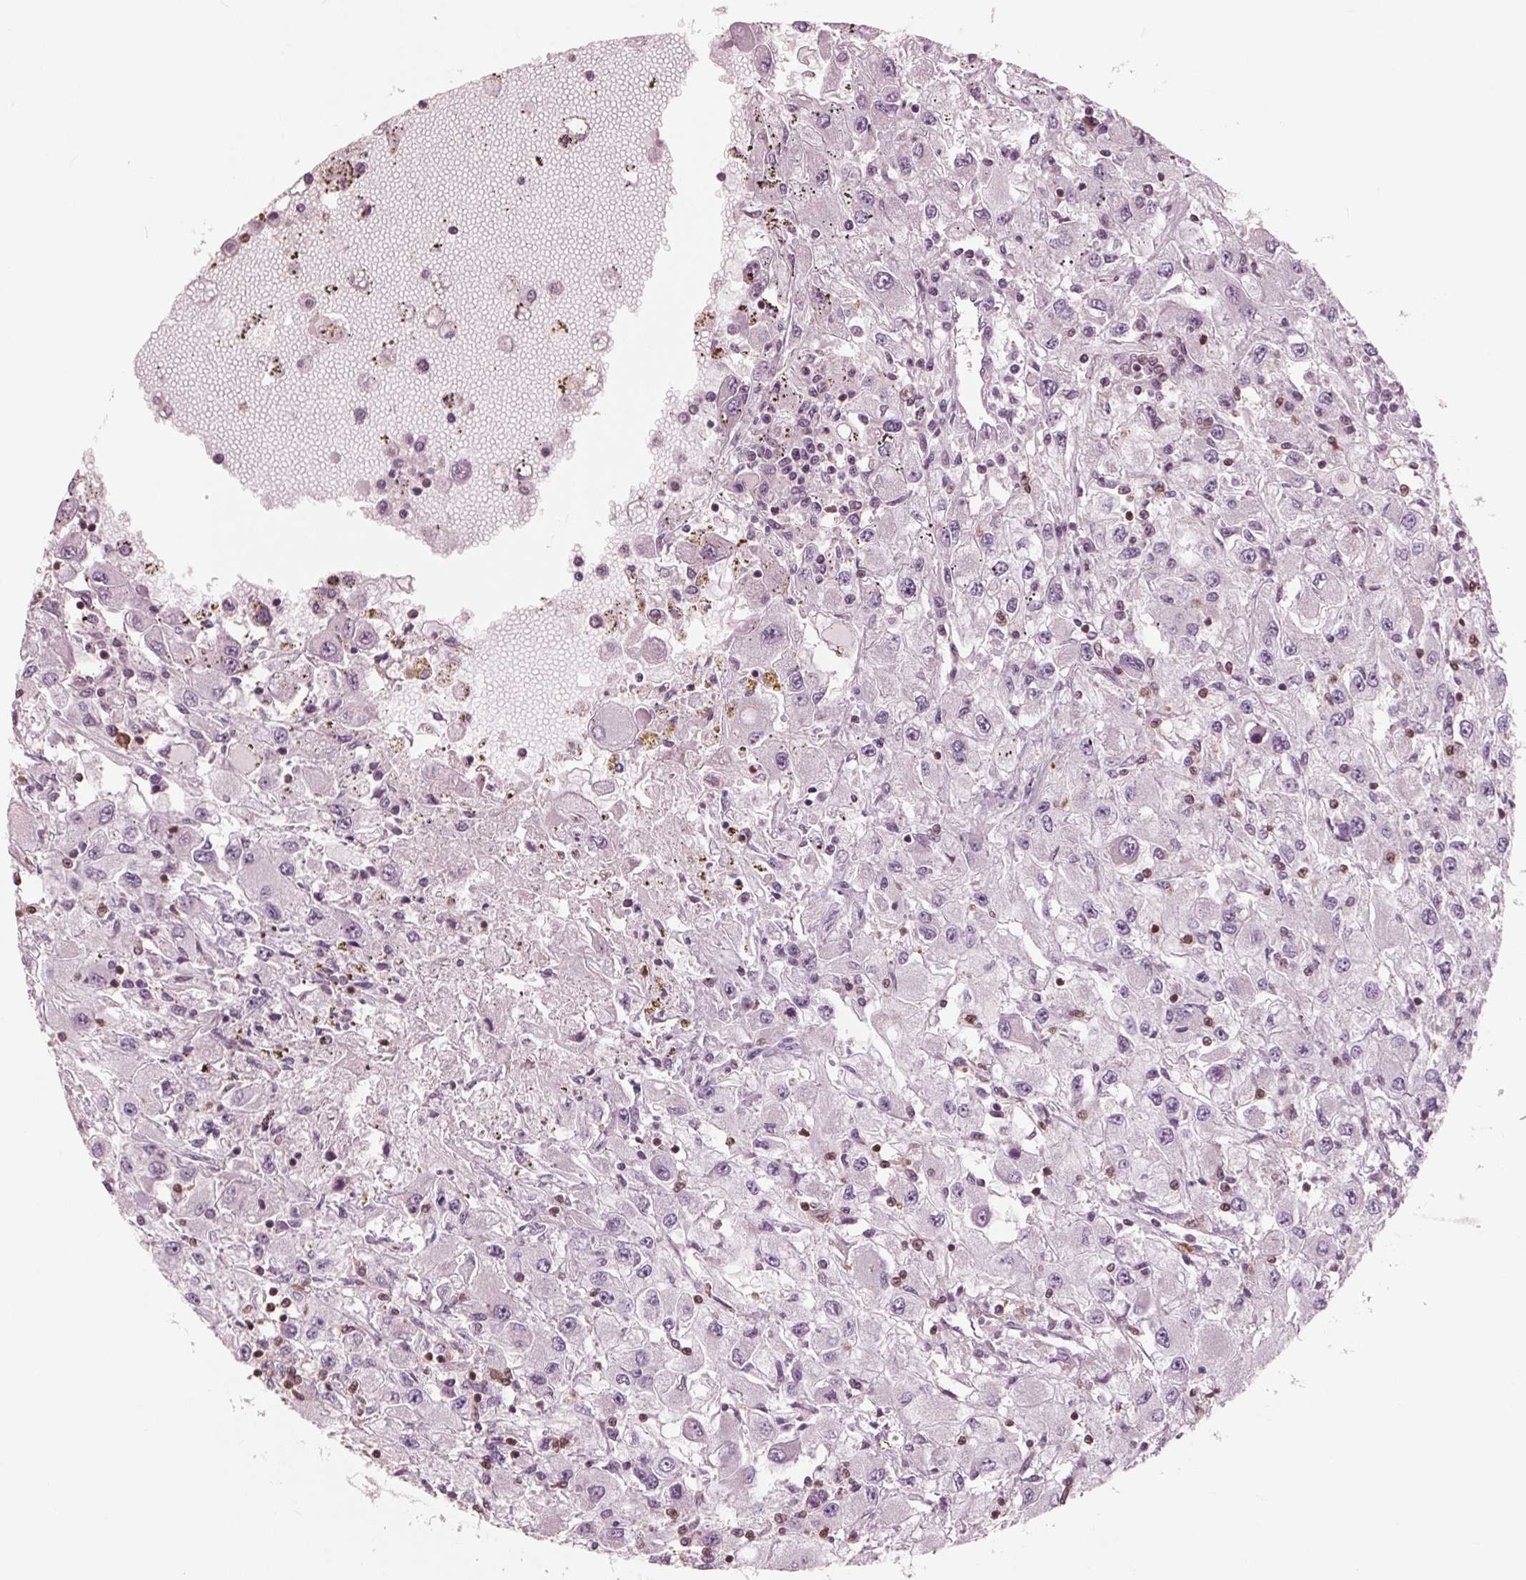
{"staining": {"intensity": "negative", "quantity": "none", "location": "none"}, "tissue": "renal cancer", "cell_type": "Tumor cells", "image_type": "cancer", "snomed": [{"axis": "morphology", "description": "Adenocarcinoma, NOS"}, {"axis": "topography", "description": "Kidney"}], "caption": "Immunohistochemistry (IHC) image of human renal adenocarcinoma stained for a protein (brown), which demonstrates no expression in tumor cells. (DAB immunohistochemistry (IHC) with hematoxylin counter stain).", "gene": "ING3", "patient": {"sex": "female", "age": 67}}